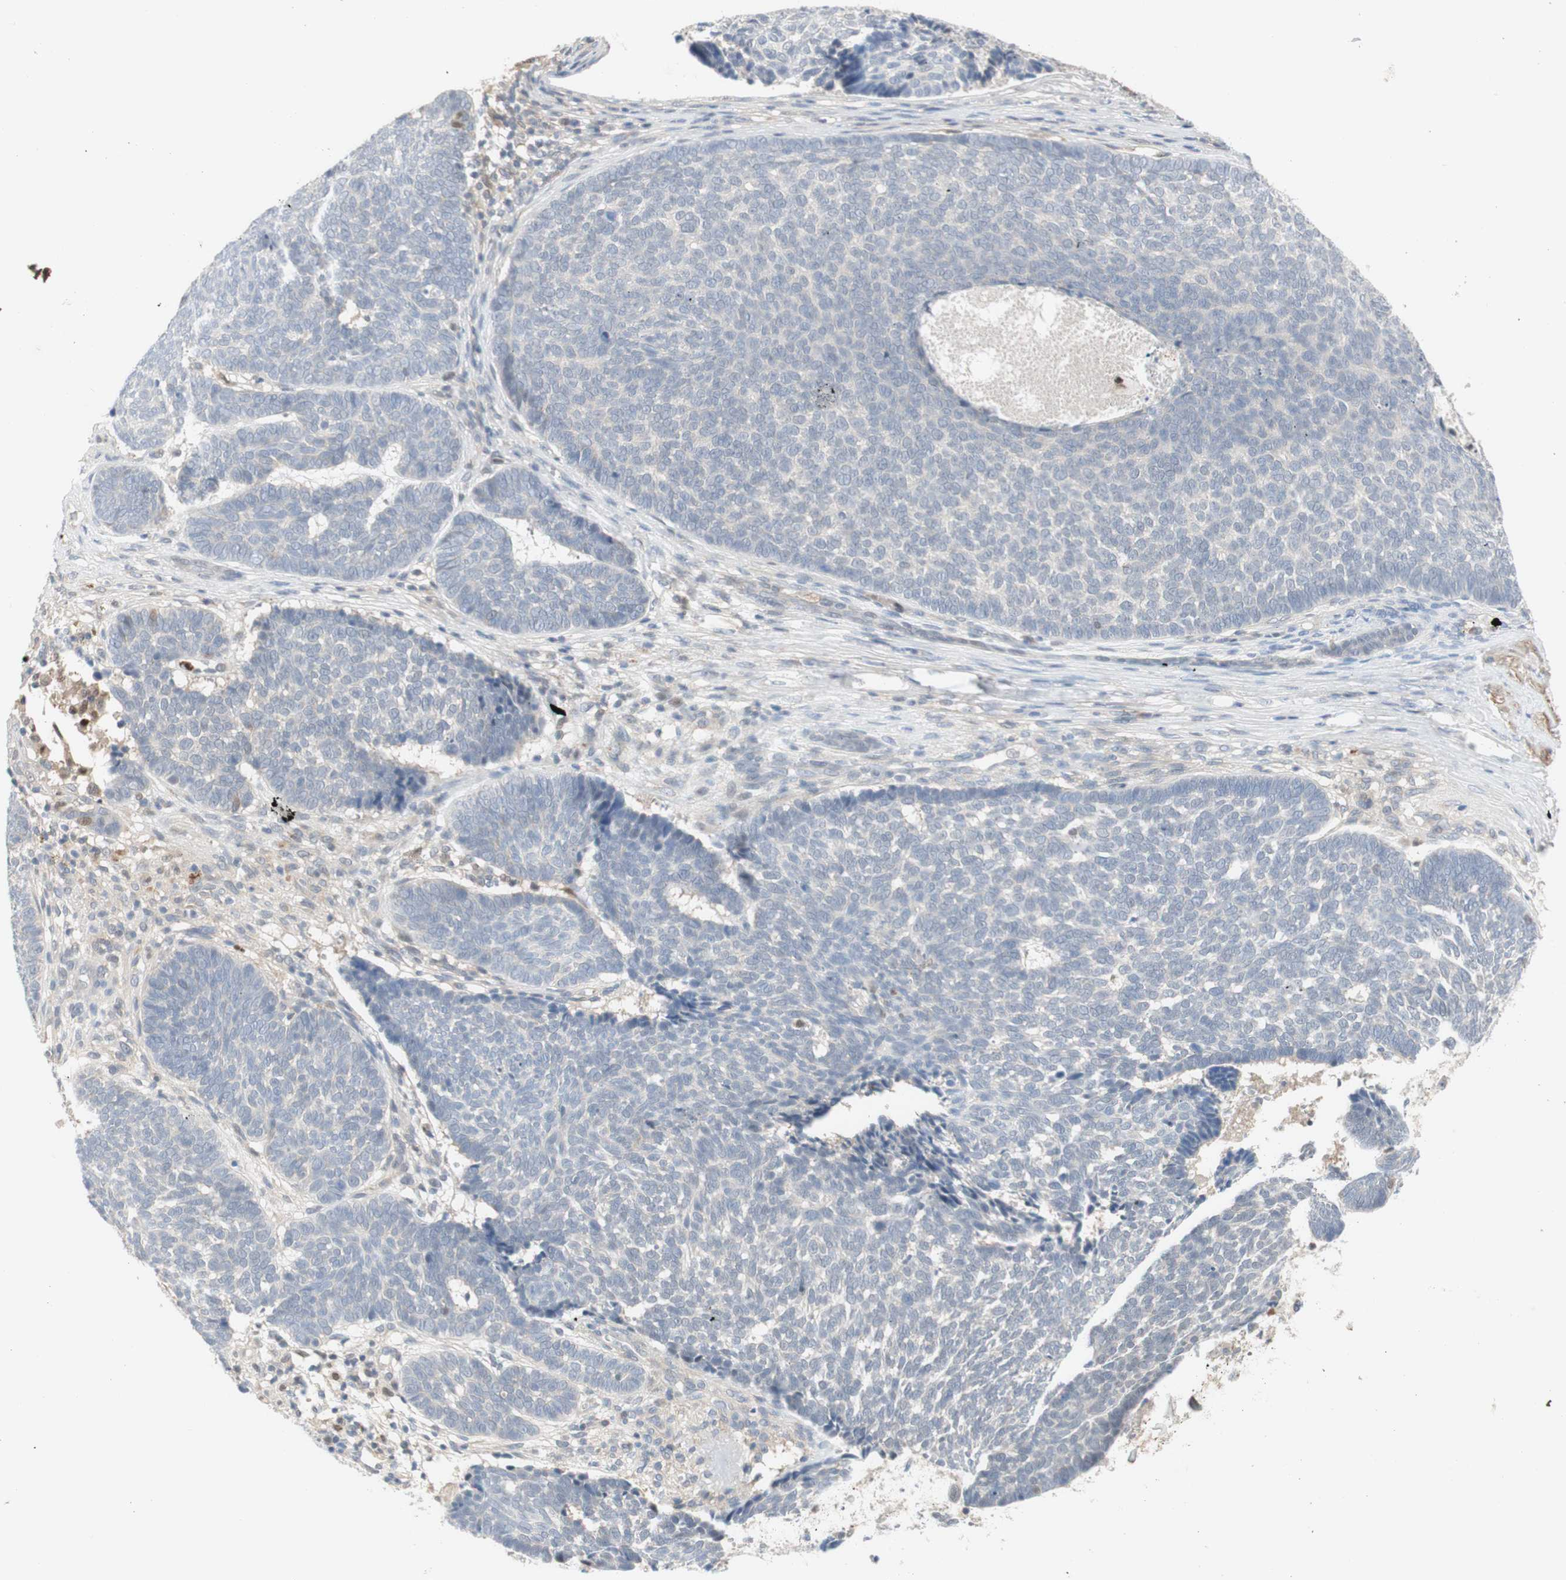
{"staining": {"intensity": "negative", "quantity": "none", "location": "none"}, "tissue": "skin cancer", "cell_type": "Tumor cells", "image_type": "cancer", "snomed": [{"axis": "morphology", "description": "Basal cell carcinoma"}, {"axis": "topography", "description": "Skin"}], "caption": "This is an IHC micrograph of skin cancer (basal cell carcinoma). There is no staining in tumor cells.", "gene": "RFNG", "patient": {"sex": "male", "age": 84}}